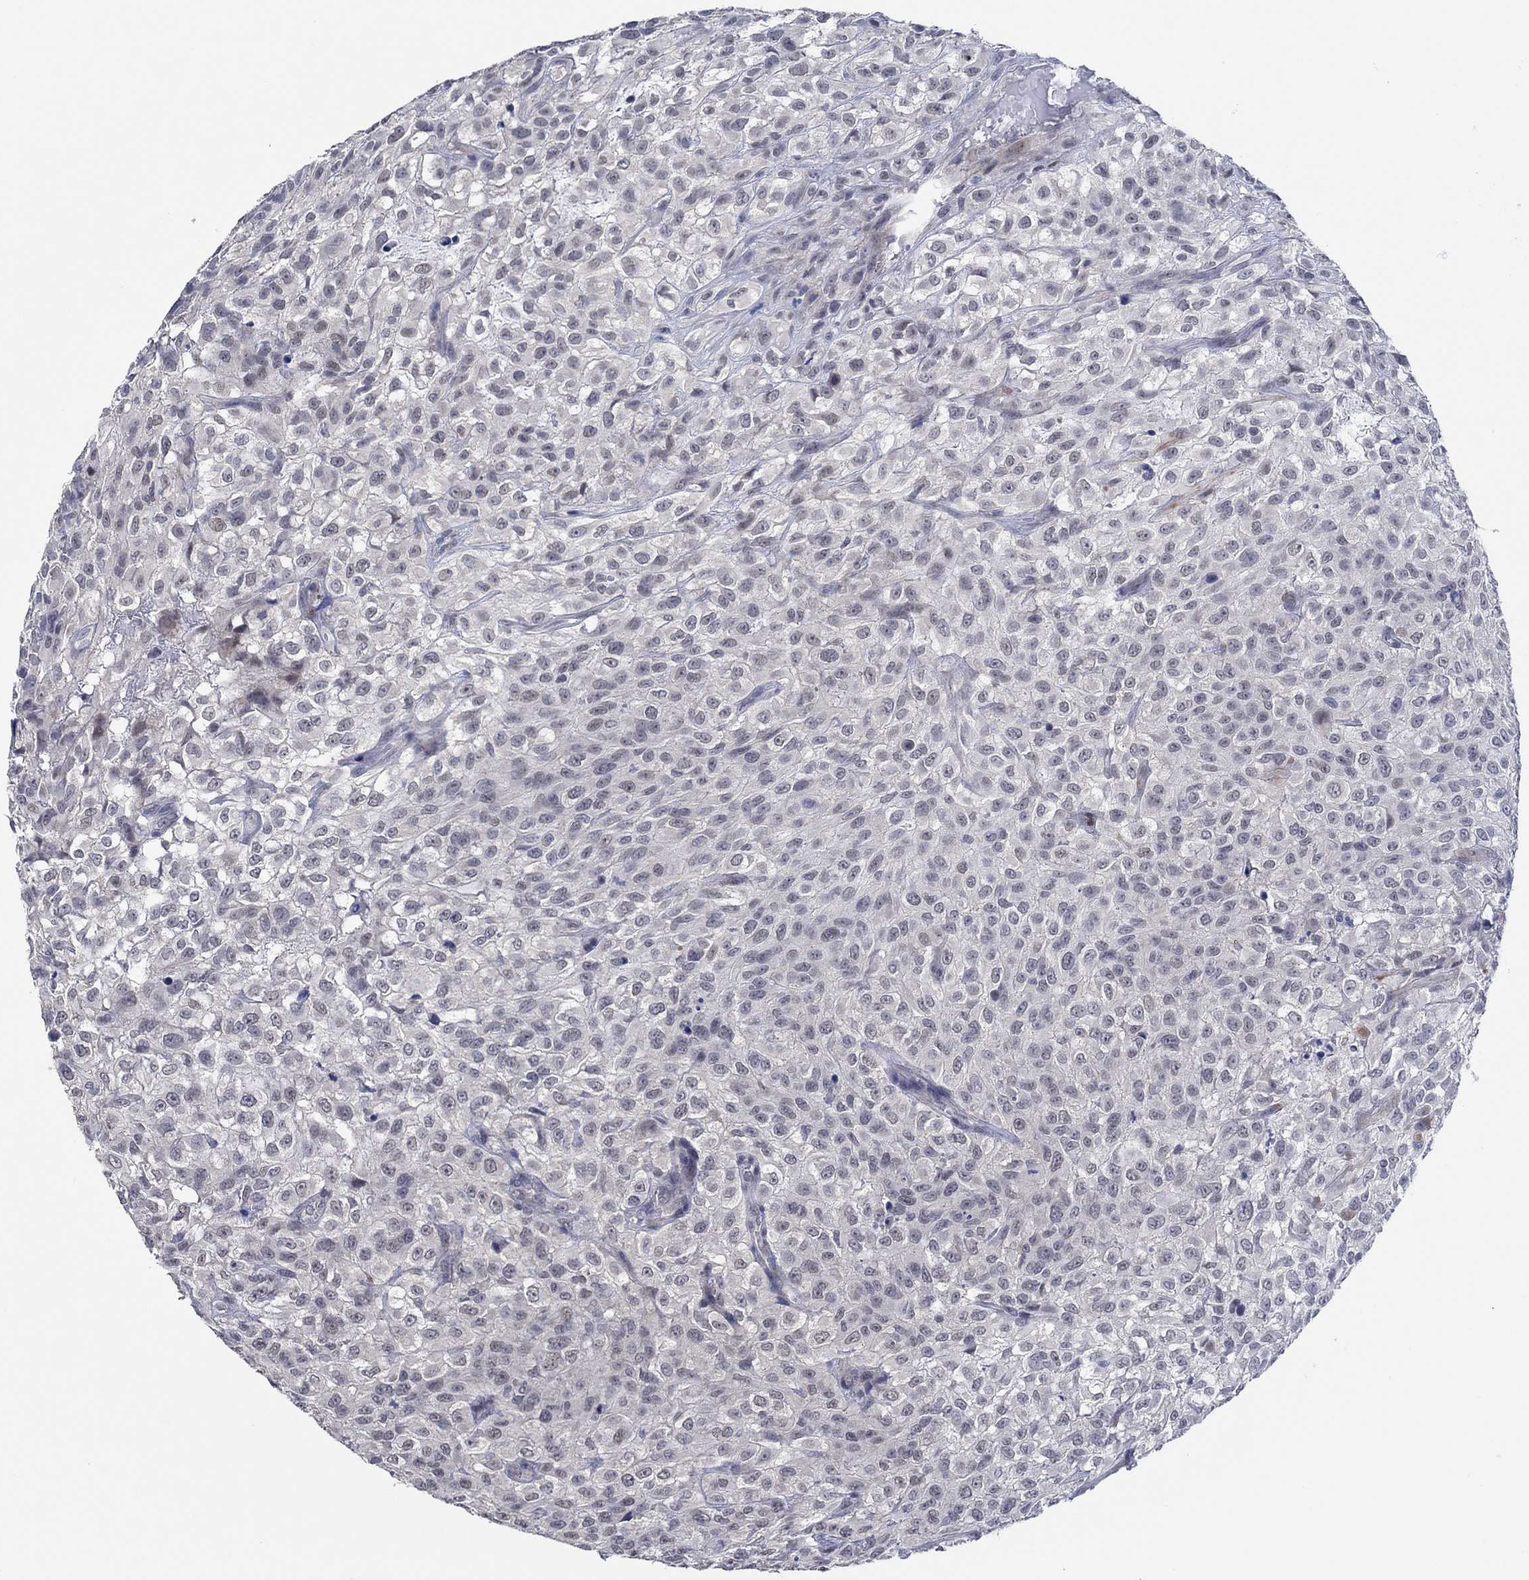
{"staining": {"intensity": "negative", "quantity": "none", "location": "none"}, "tissue": "urothelial cancer", "cell_type": "Tumor cells", "image_type": "cancer", "snomed": [{"axis": "morphology", "description": "Urothelial carcinoma, High grade"}, {"axis": "topography", "description": "Urinary bladder"}], "caption": "IHC histopathology image of neoplastic tissue: human urothelial cancer stained with DAB (3,3'-diaminobenzidine) shows no significant protein positivity in tumor cells.", "gene": "PRRT3", "patient": {"sex": "male", "age": 56}}